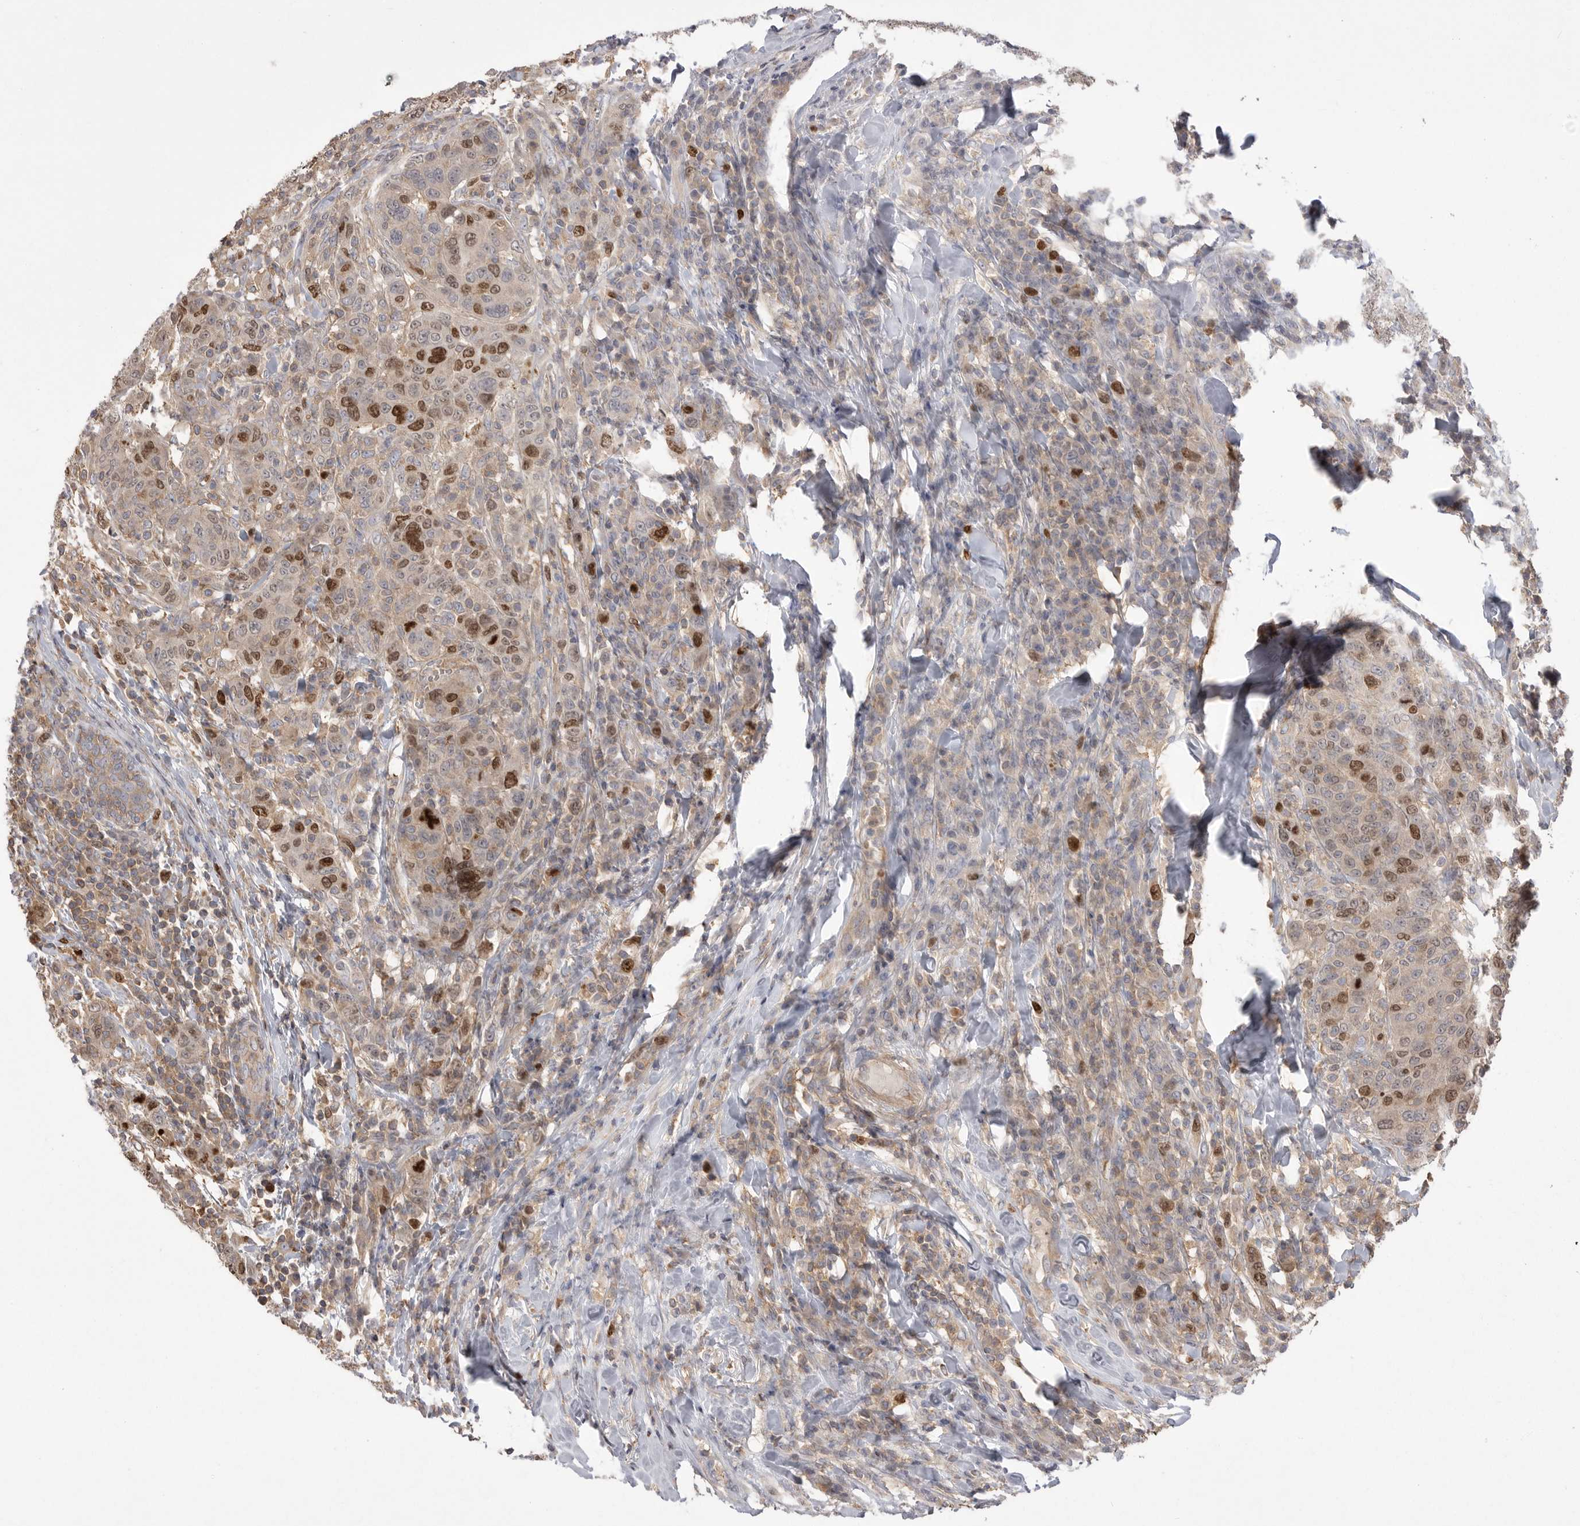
{"staining": {"intensity": "strong", "quantity": "<25%", "location": "cytoplasmic/membranous,nuclear"}, "tissue": "breast cancer", "cell_type": "Tumor cells", "image_type": "cancer", "snomed": [{"axis": "morphology", "description": "Duct carcinoma"}, {"axis": "topography", "description": "Breast"}], "caption": "Invasive ductal carcinoma (breast) was stained to show a protein in brown. There is medium levels of strong cytoplasmic/membranous and nuclear positivity in about <25% of tumor cells.", "gene": "TOP2A", "patient": {"sex": "female", "age": 37}}